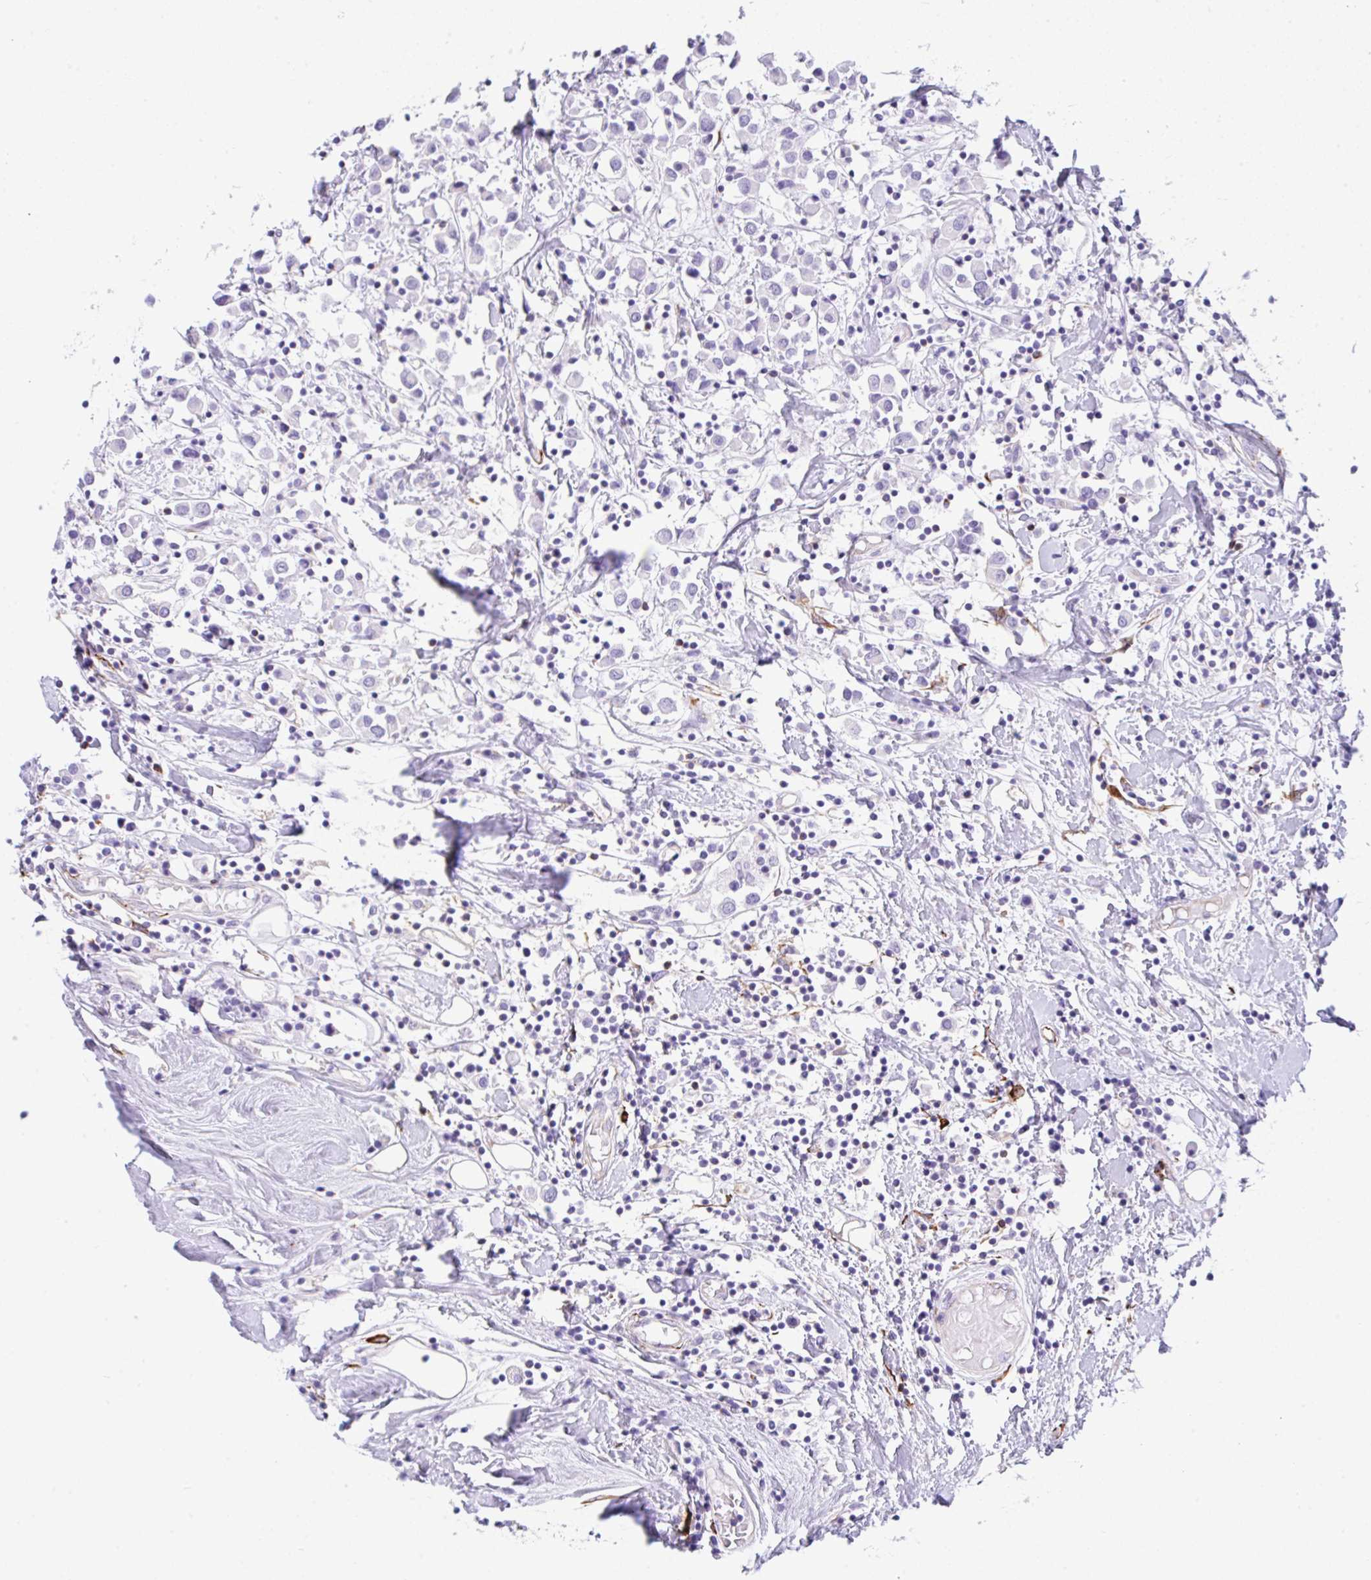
{"staining": {"intensity": "negative", "quantity": "none", "location": "none"}, "tissue": "breast cancer", "cell_type": "Tumor cells", "image_type": "cancer", "snomed": [{"axis": "morphology", "description": "Duct carcinoma"}, {"axis": "topography", "description": "Breast"}], "caption": "IHC micrograph of neoplastic tissue: human breast infiltrating ductal carcinoma stained with DAB (3,3'-diaminobenzidine) exhibits no significant protein expression in tumor cells. (Stains: DAB immunohistochemistry with hematoxylin counter stain, Microscopy: brightfield microscopy at high magnification).", "gene": "NDUFAF8", "patient": {"sex": "female", "age": 61}}